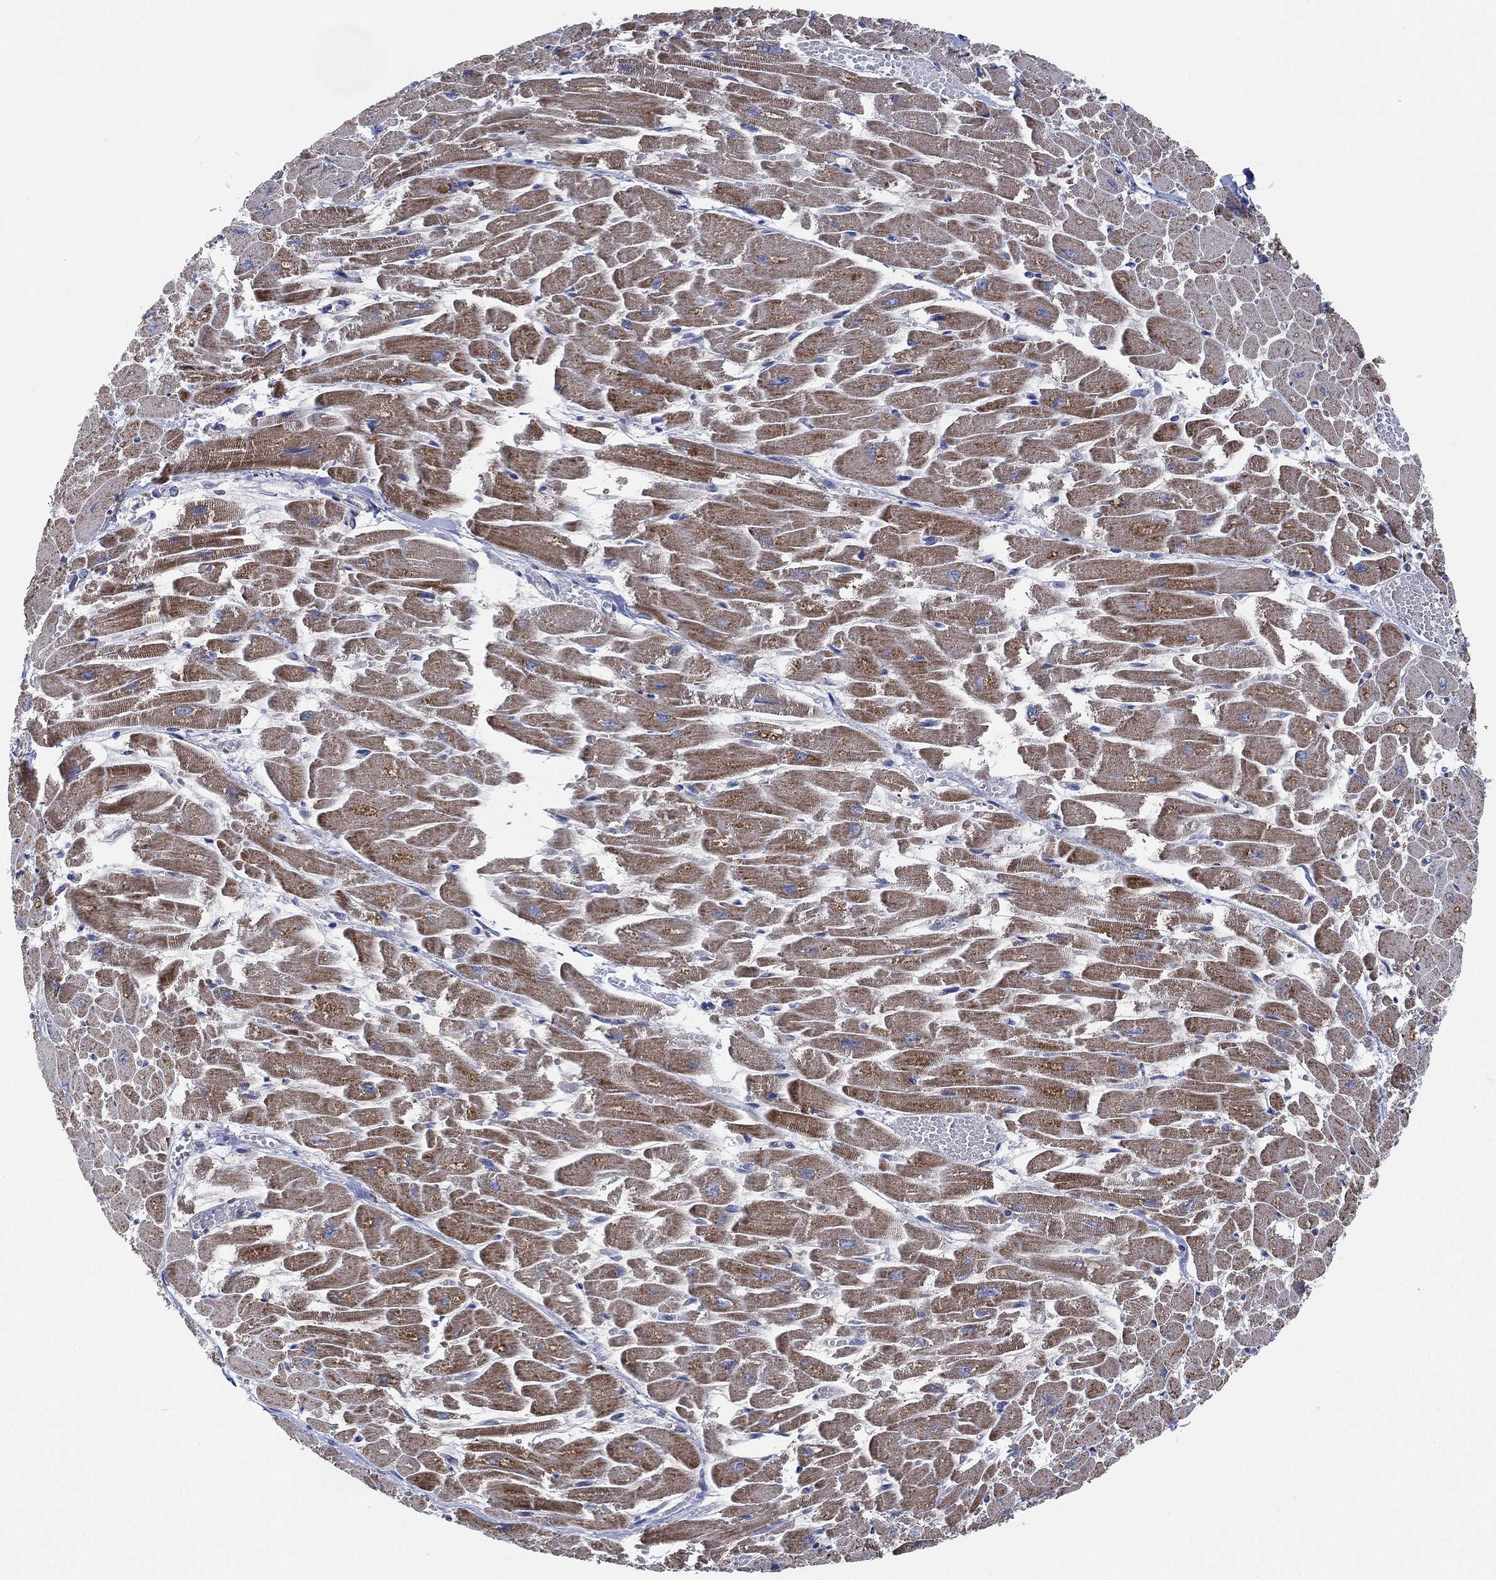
{"staining": {"intensity": "moderate", "quantity": "25%-75%", "location": "cytoplasmic/membranous"}, "tissue": "heart muscle", "cell_type": "Cardiomyocytes", "image_type": "normal", "snomed": [{"axis": "morphology", "description": "Normal tissue, NOS"}, {"axis": "topography", "description": "Heart"}], "caption": "Heart muscle stained with immunohistochemistry (IHC) reveals moderate cytoplasmic/membranous staining in approximately 25%-75% of cardiomyocytes.", "gene": "FES", "patient": {"sex": "female", "age": 52}}